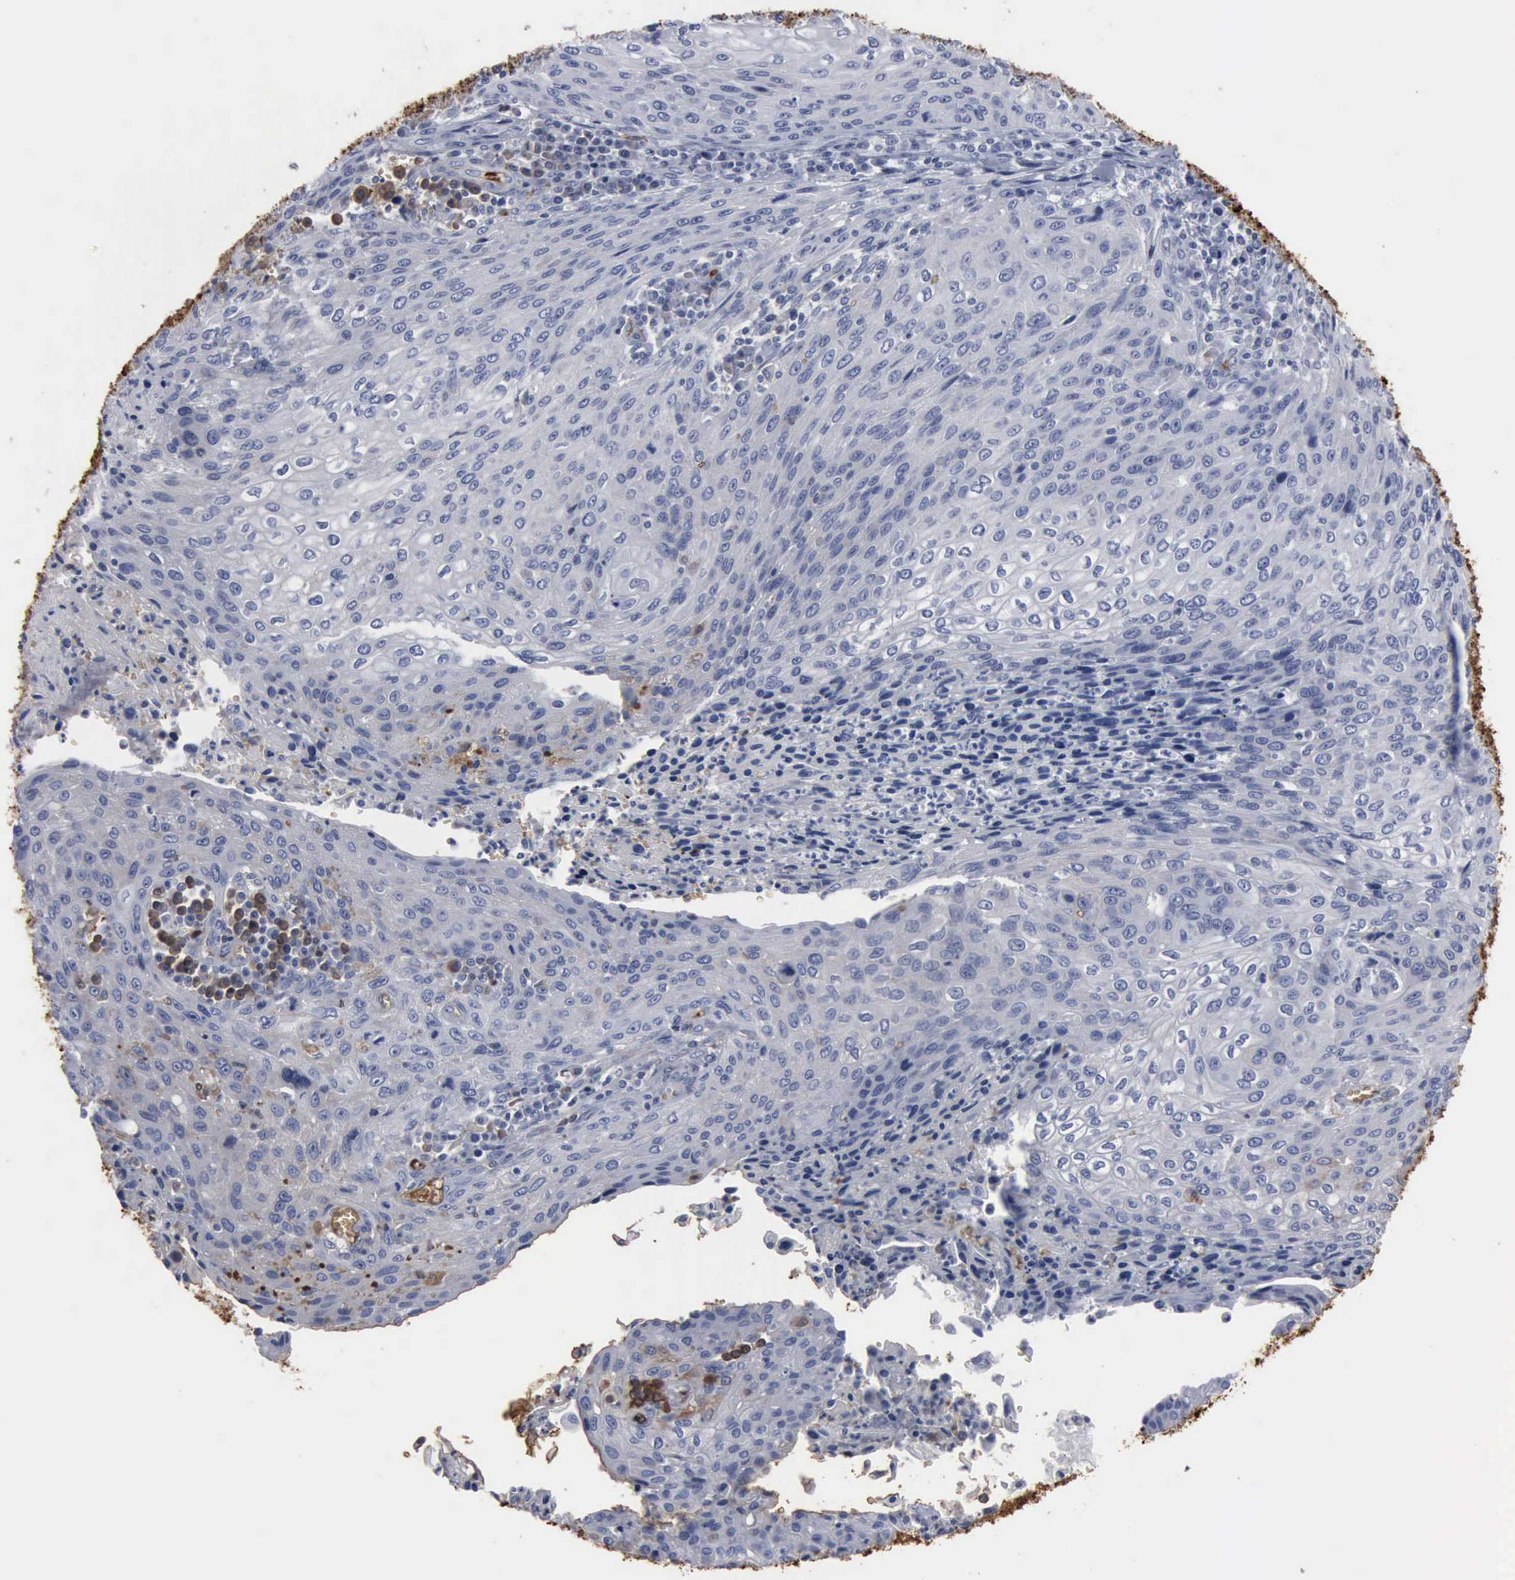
{"staining": {"intensity": "negative", "quantity": "none", "location": "none"}, "tissue": "cervical cancer", "cell_type": "Tumor cells", "image_type": "cancer", "snomed": [{"axis": "morphology", "description": "Squamous cell carcinoma, NOS"}, {"axis": "topography", "description": "Cervix"}], "caption": "This is an IHC micrograph of cervical cancer. There is no staining in tumor cells.", "gene": "TGFB1", "patient": {"sex": "female", "age": 32}}